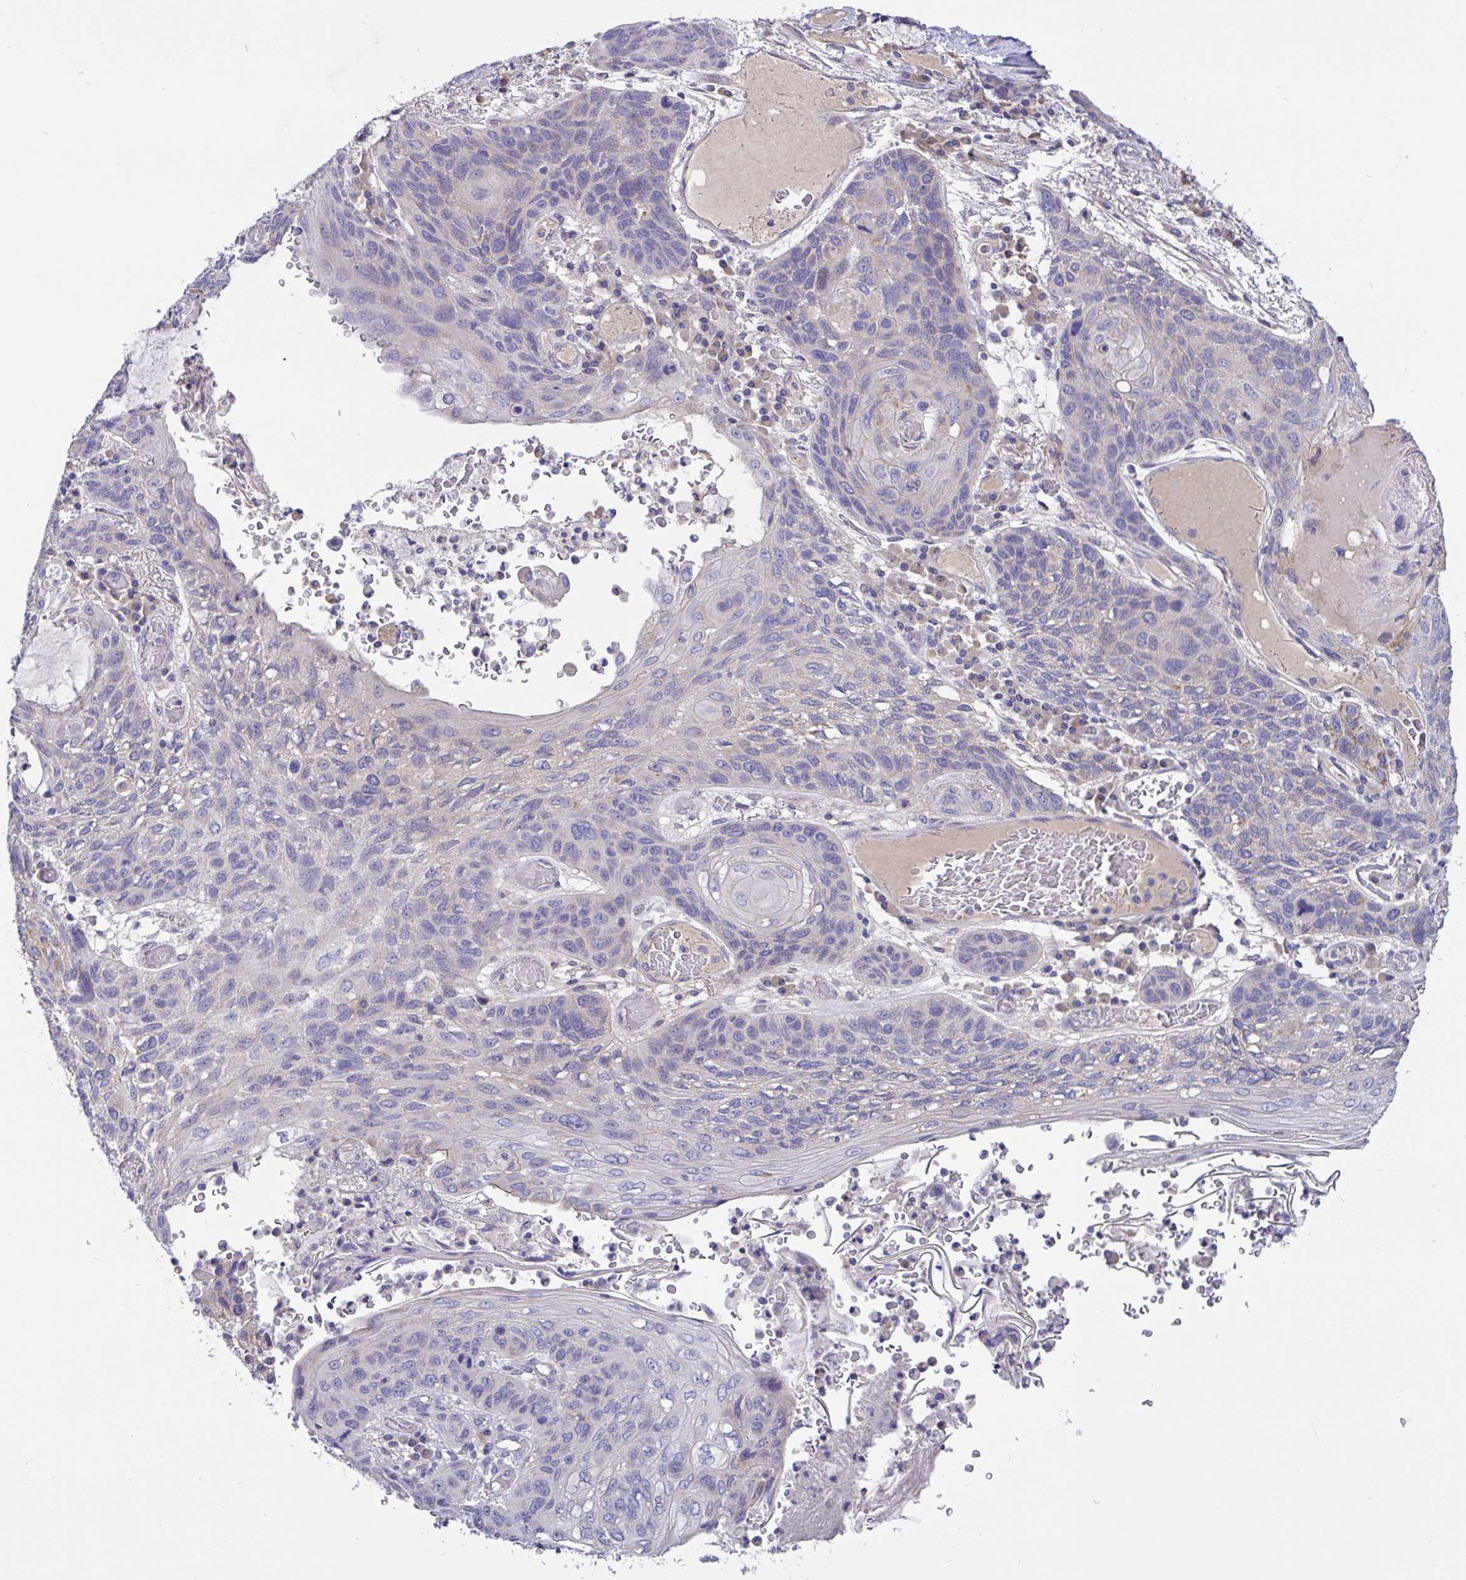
{"staining": {"intensity": "negative", "quantity": "none", "location": "none"}, "tissue": "lung cancer", "cell_type": "Tumor cells", "image_type": "cancer", "snomed": [{"axis": "morphology", "description": "Squamous cell carcinoma, NOS"}, {"axis": "morphology", "description": "Squamous cell carcinoma, metastatic, NOS"}, {"axis": "topography", "description": "Lymph node"}, {"axis": "topography", "description": "Lung"}], "caption": "High magnification brightfield microscopy of lung metastatic squamous cell carcinoma stained with DAB (3,3'-diaminobenzidine) (brown) and counterstained with hematoxylin (blue): tumor cells show no significant staining.", "gene": "L3HYPDH", "patient": {"sex": "male", "age": 41}}